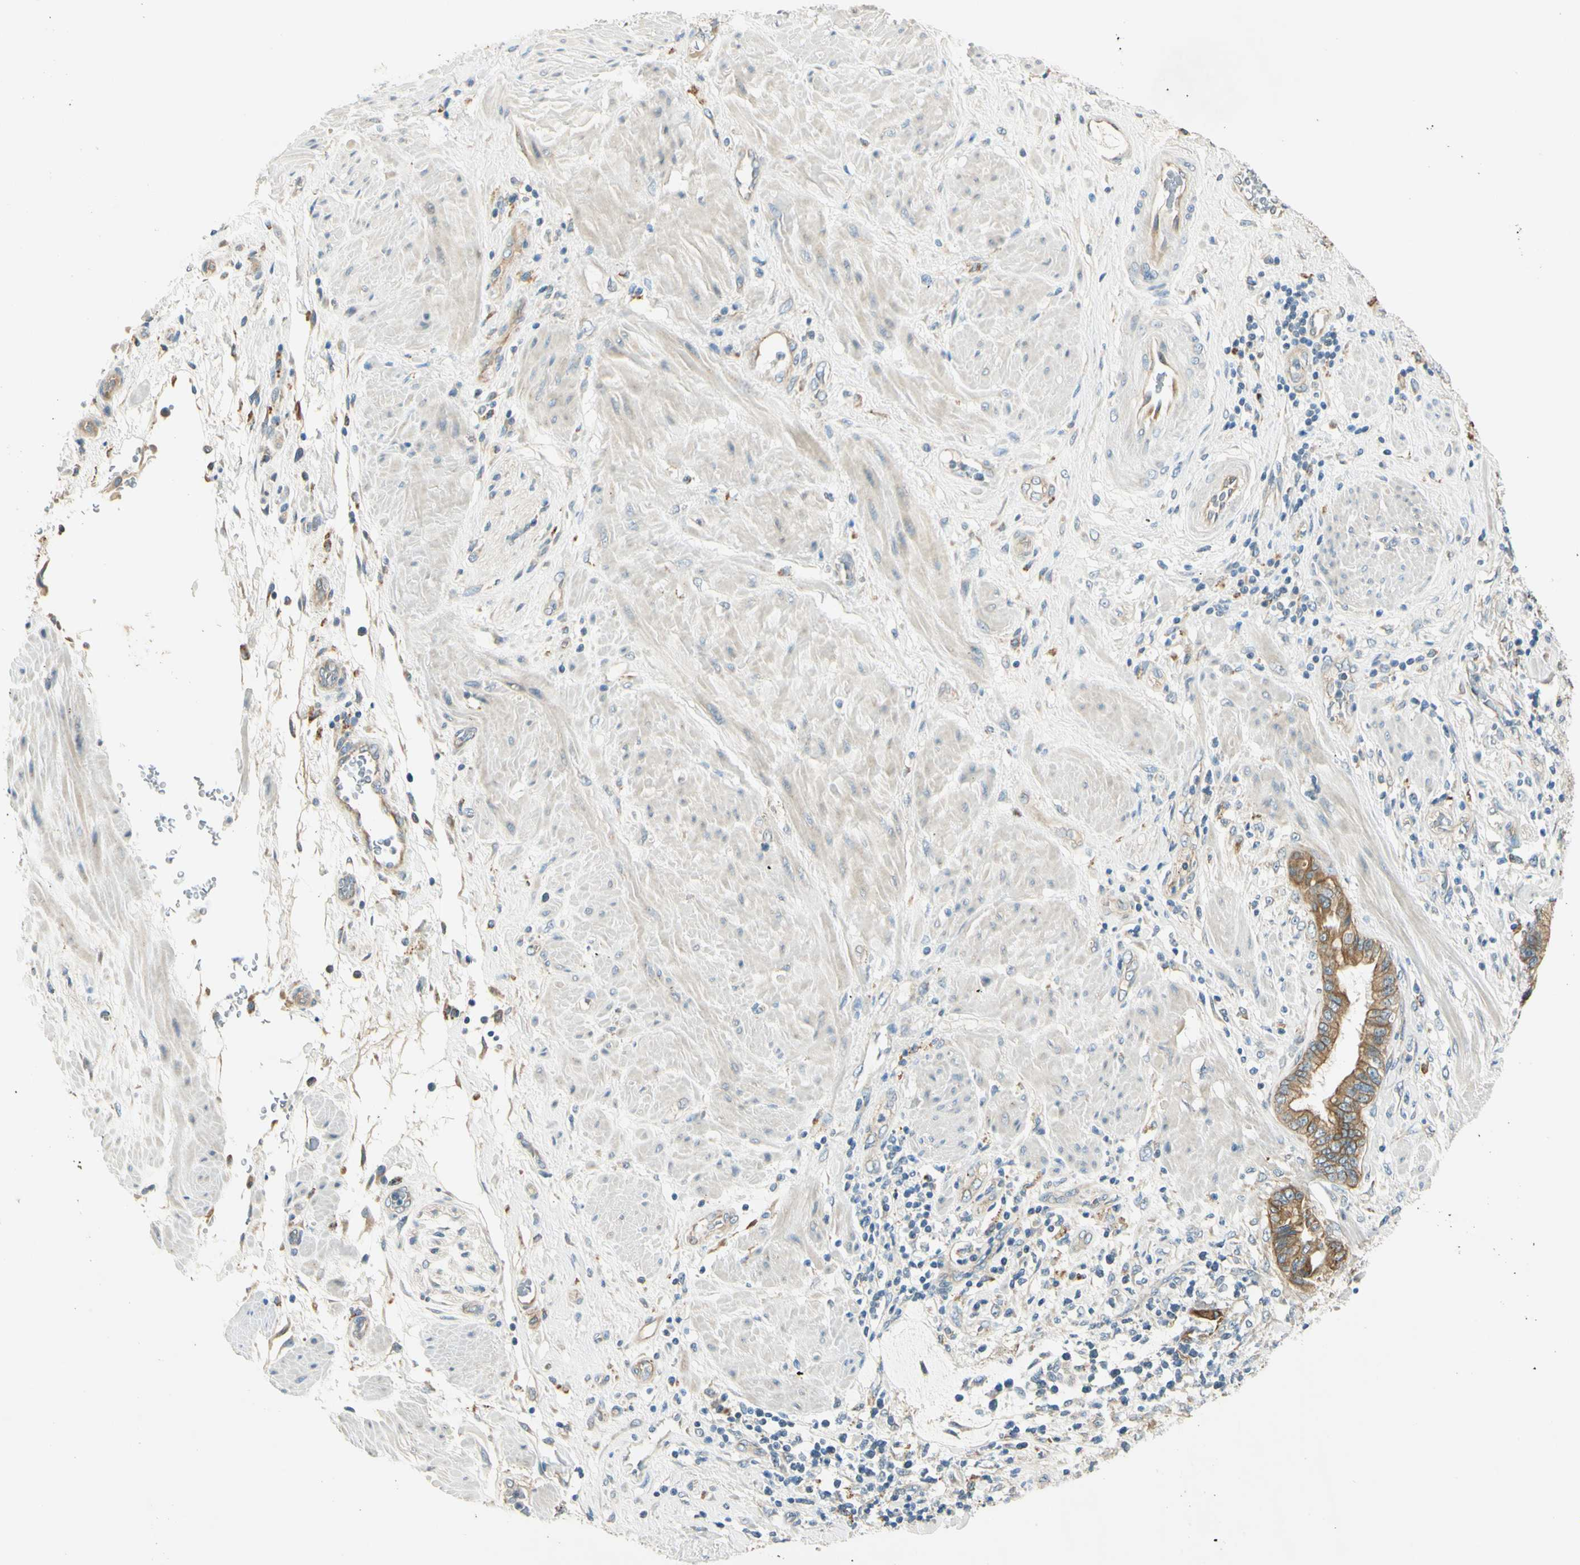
{"staining": {"intensity": "moderate", "quantity": ">75%", "location": "cytoplasmic/membranous"}, "tissue": "pancreatic cancer", "cell_type": "Tumor cells", "image_type": "cancer", "snomed": [{"axis": "morphology", "description": "Adenocarcinoma, NOS"}, {"axis": "topography", "description": "Pancreas"}], "caption": "Brown immunohistochemical staining in human pancreatic cancer reveals moderate cytoplasmic/membranous positivity in about >75% of tumor cells. (DAB (3,3'-diaminobenzidine) IHC, brown staining for protein, blue staining for nuclei).", "gene": "LAMA3", "patient": {"sex": "female", "age": 64}}